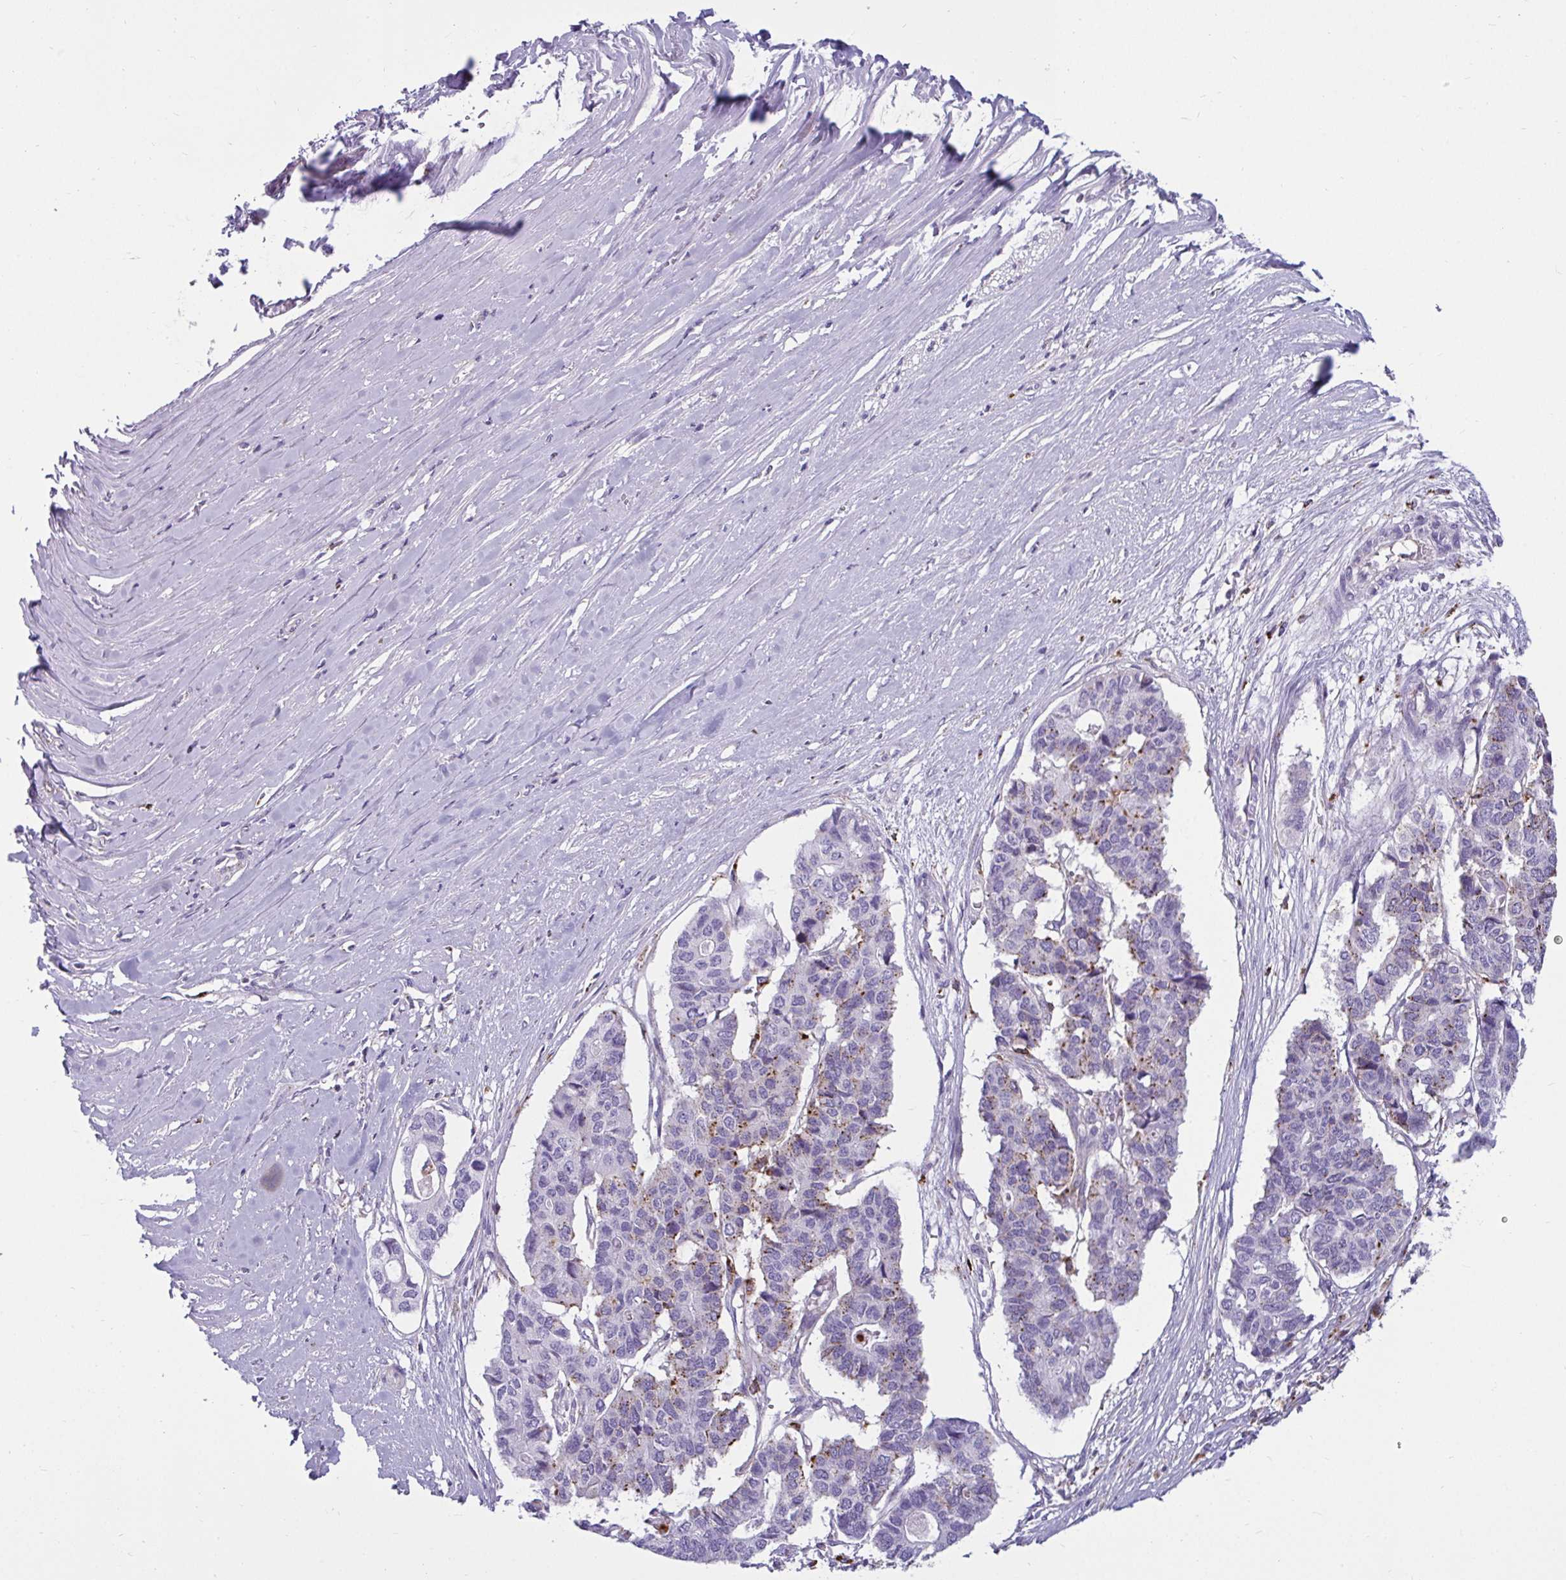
{"staining": {"intensity": "moderate", "quantity": "<25%", "location": "cytoplasmic/membranous"}, "tissue": "pancreatic cancer", "cell_type": "Tumor cells", "image_type": "cancer", "snomed": [{"axis": "morphology", "description": "Adenocarcinoma, NOS"}, {"axis": "topography", "description": "Pancreas"}], "caption": "Pancreatic cancer (adenocarcinoma) was stained to show a protein in brown. There is low levels of moderate cytoplasmic/membranous positivity in about <25% of tumor cells.", "gene": "CTSZ", "patient": {"sex": "male", "age": 50}}